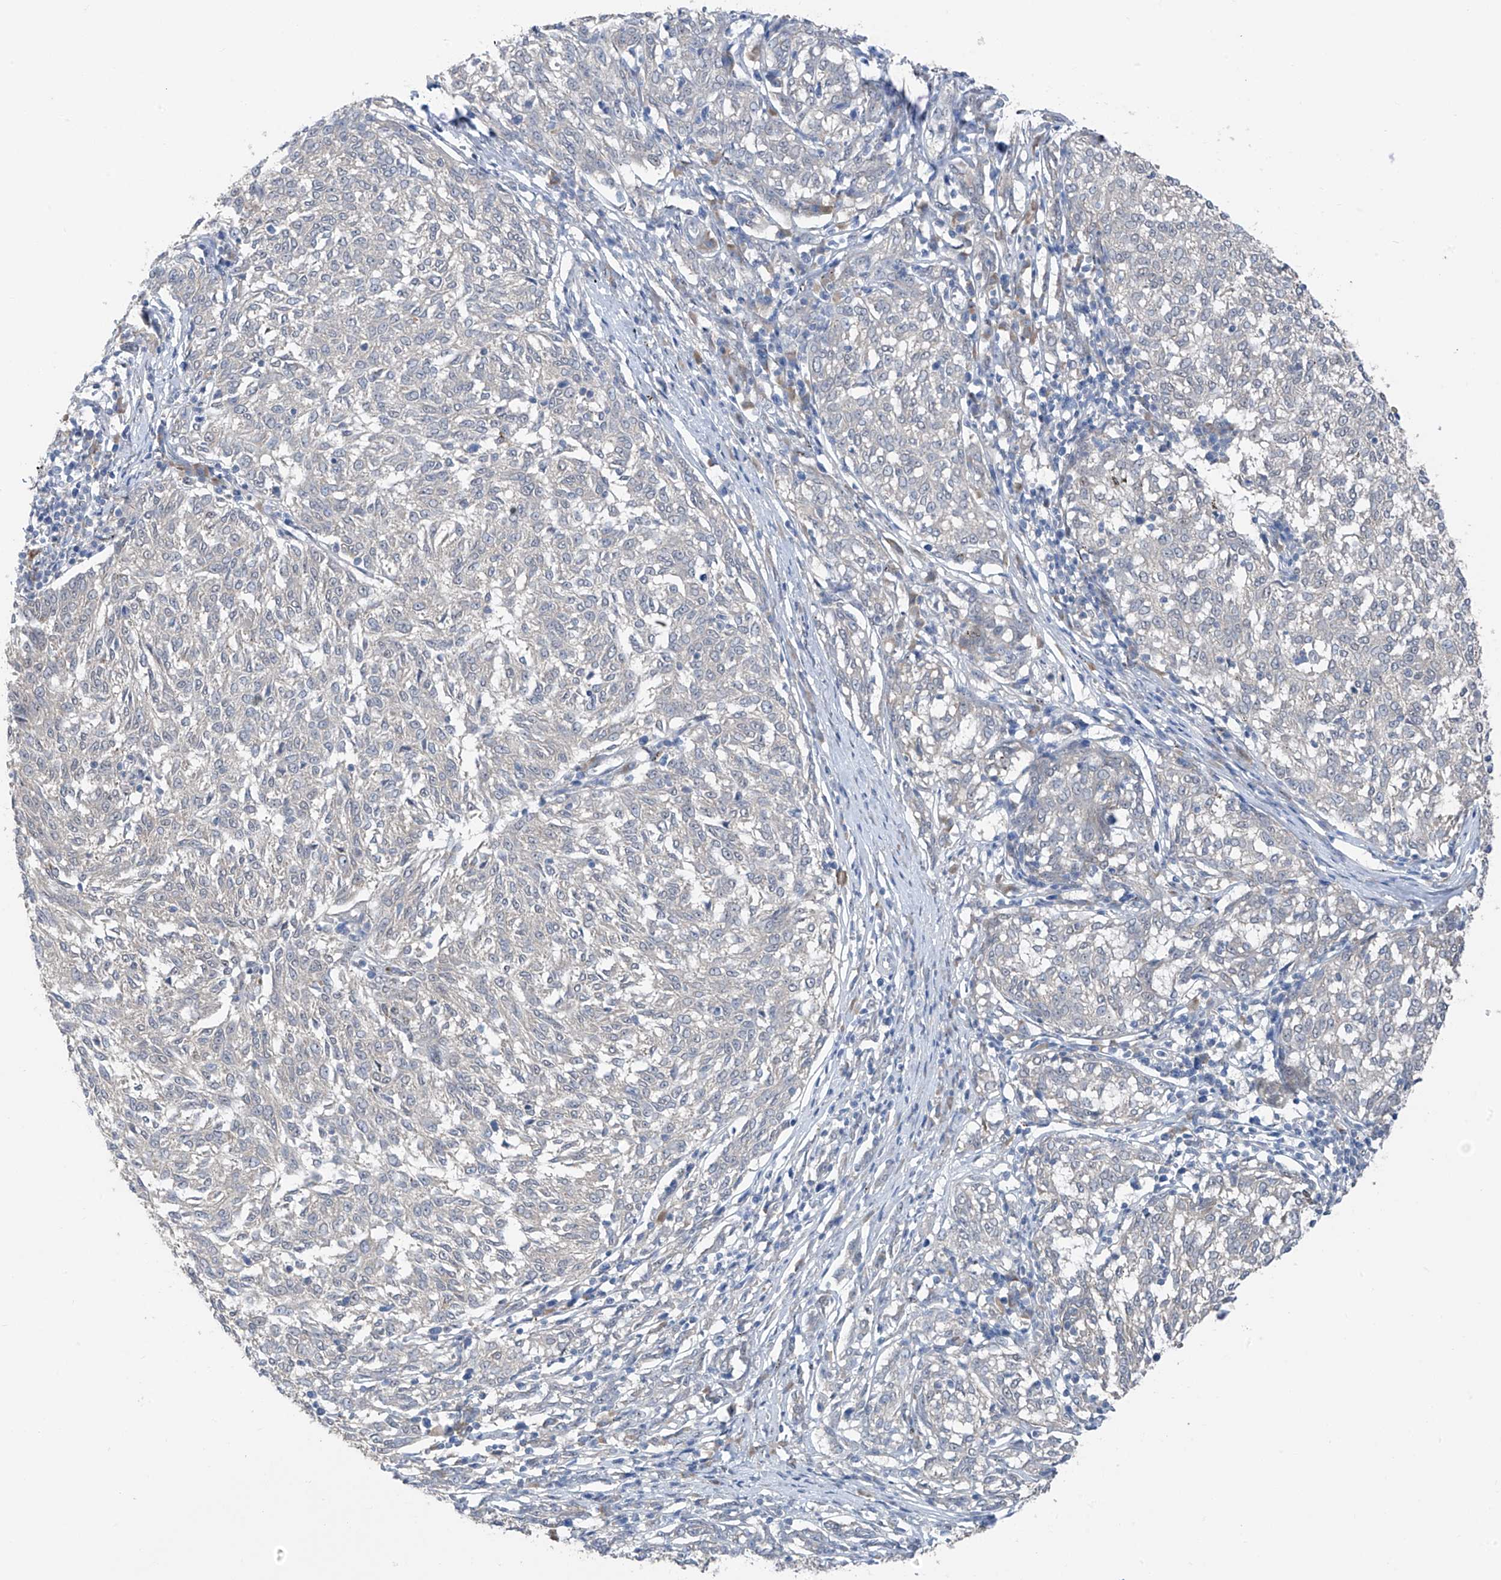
{"staining": {"intensity": "negative", "quantity": "none", "location": "none"}, "tissue": "melanoma", "cell_type": "Tumor cells", "image_type": "cancer", "snomed": [{"axis": "morphology", "description": "Malignant melanoma, NOS"}, {"axis": "topography", "description": "Skin"}], "caption": "DAB (3,3'-diaminobenzidine) immunohistochemical staining of human malignant melanoma demonstrates no significant staining in tumor cells. (Brightfield microscopy of DAB IHC at high magnification).", "gene": "RPL4", "patient": {"sex": "female", "age": 72}}